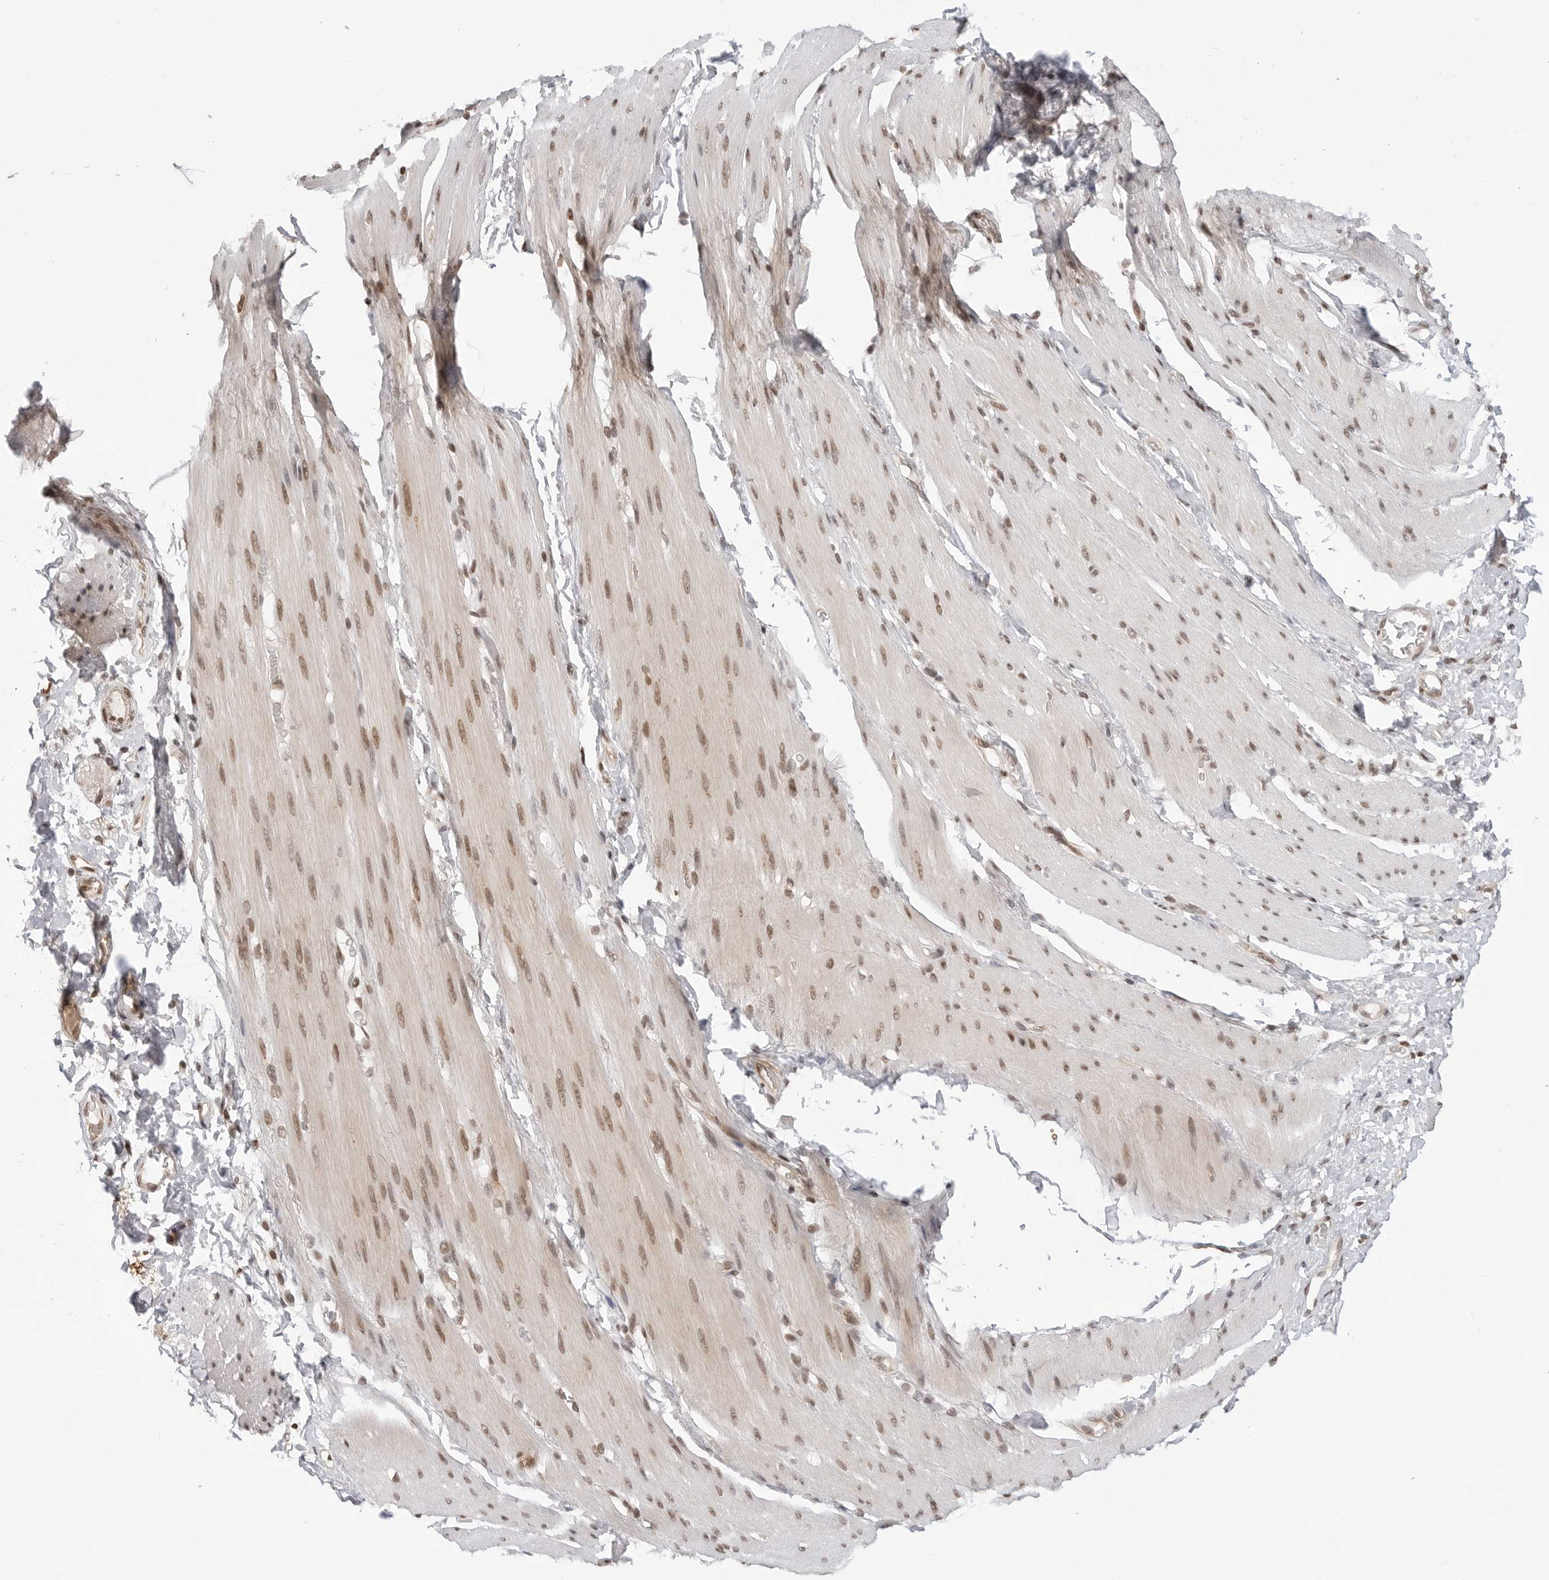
{"staining": {"intensity": "weak", "quantity": ">75%", "location": "nuclear"}, "tissue": "smooth muscle", "cell_type": "Smooth muscle cells", "image_type": "normal", "snomed": [{"axis": "morphology", "description": "Normal tissue, NOS"}, {"axis": "topography", "description": "Smooth muscle"}, {"axis": "topography", "description": "Small intestine"}], "caption": "Immunohistochemistry histopathology image of unremarkable smooth muscle: human smooth muscle stained using immunohistochemistry shows low levels of weak protein expression localized specifically in the nuclear of smooth muscle cells, appearing as a nuclear brown color.", "gene": "C8orf33", "patient": {"sex": "female", "age": 84}}